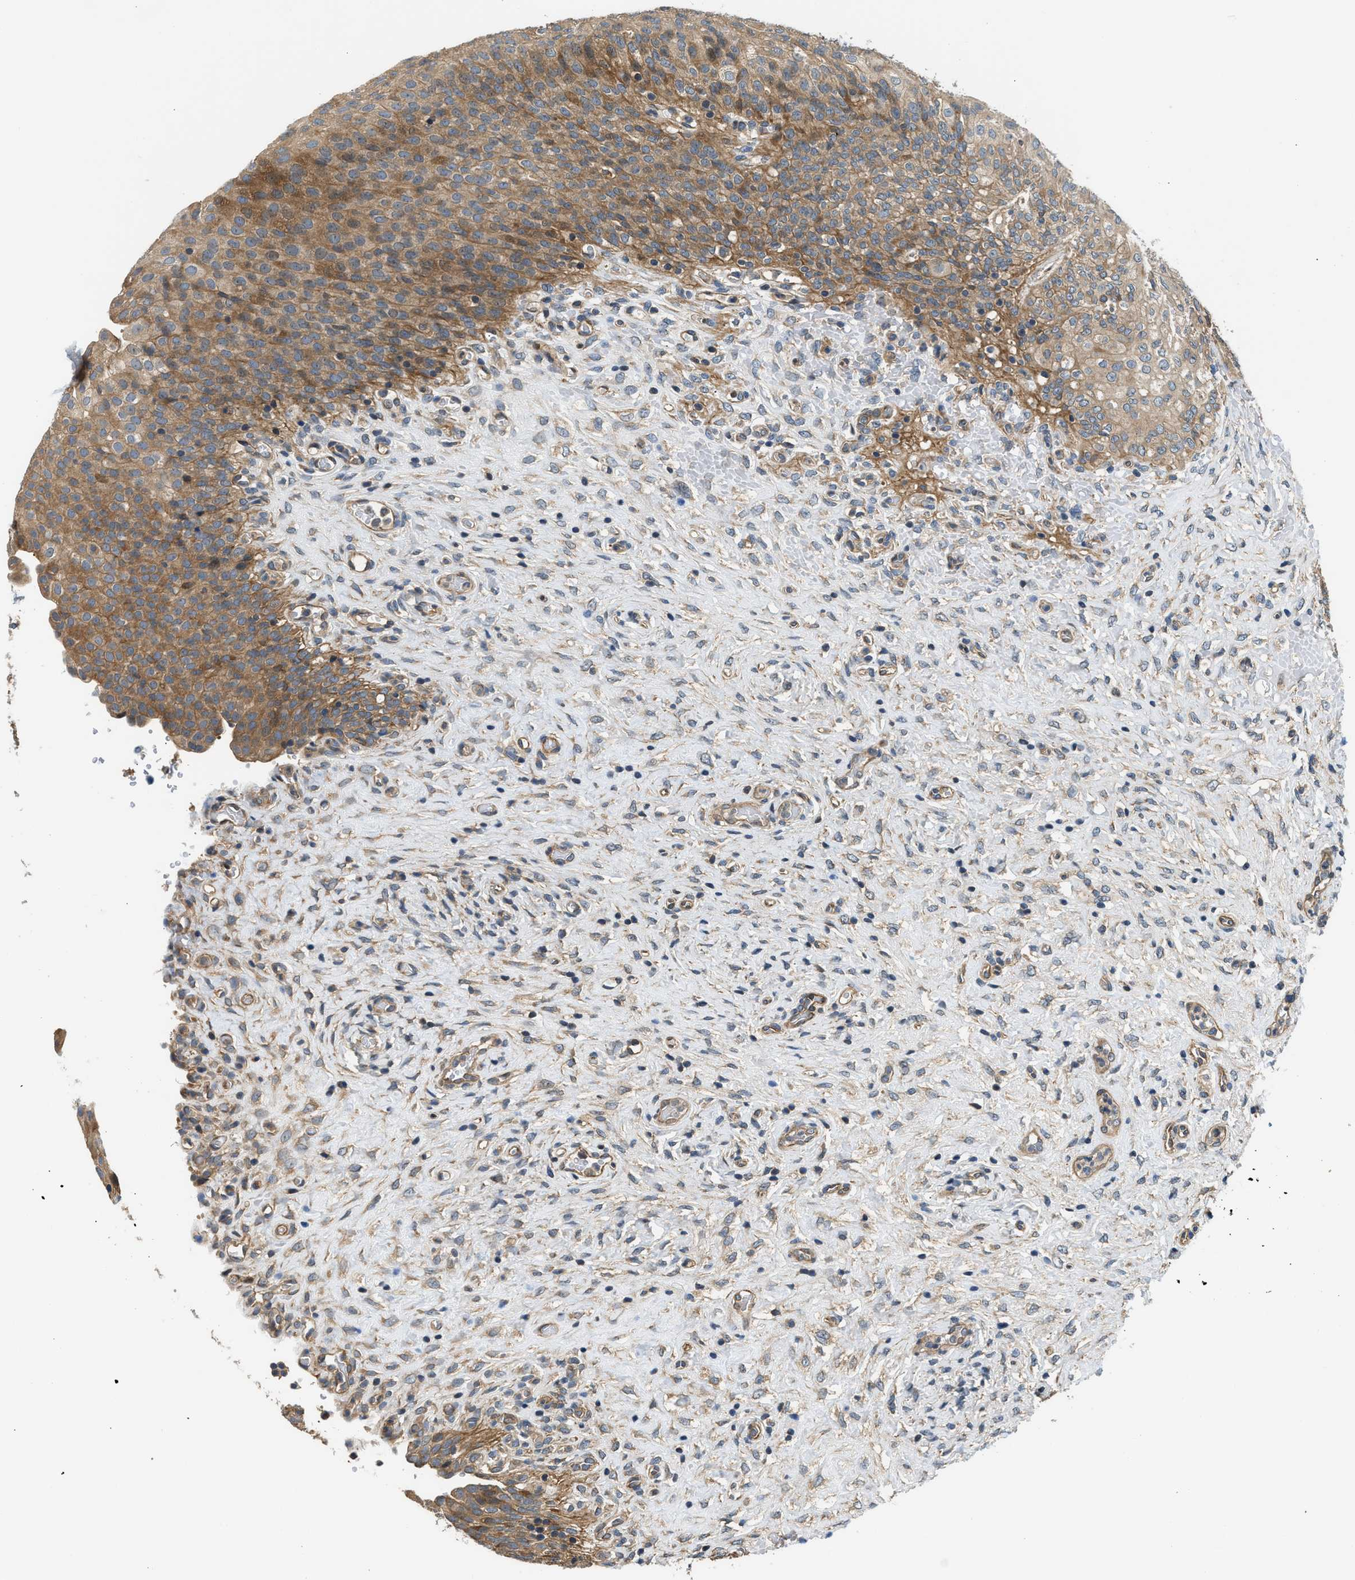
{"staining": {"intensity": "moderate", "quantity": ">75%", "location": "cytoplasmic/membranous"}, "tissue": "urinary bladder", "cell_type": "Urothelial cells", "image_type": "normal", "snomed": [{"axis": "morphology", "description": "Urothelial carcinoma, High grade"}, {"axis": "topography", "description": "Urinary bladder"}], "caption": "Protein staining of benign urinary bladder displays moderate cytoplasmic/membranous positivity in approximately >75% of urothelial cells.", "gene": "IL3RA", "patient": {"sex": "male", "age": 46}}